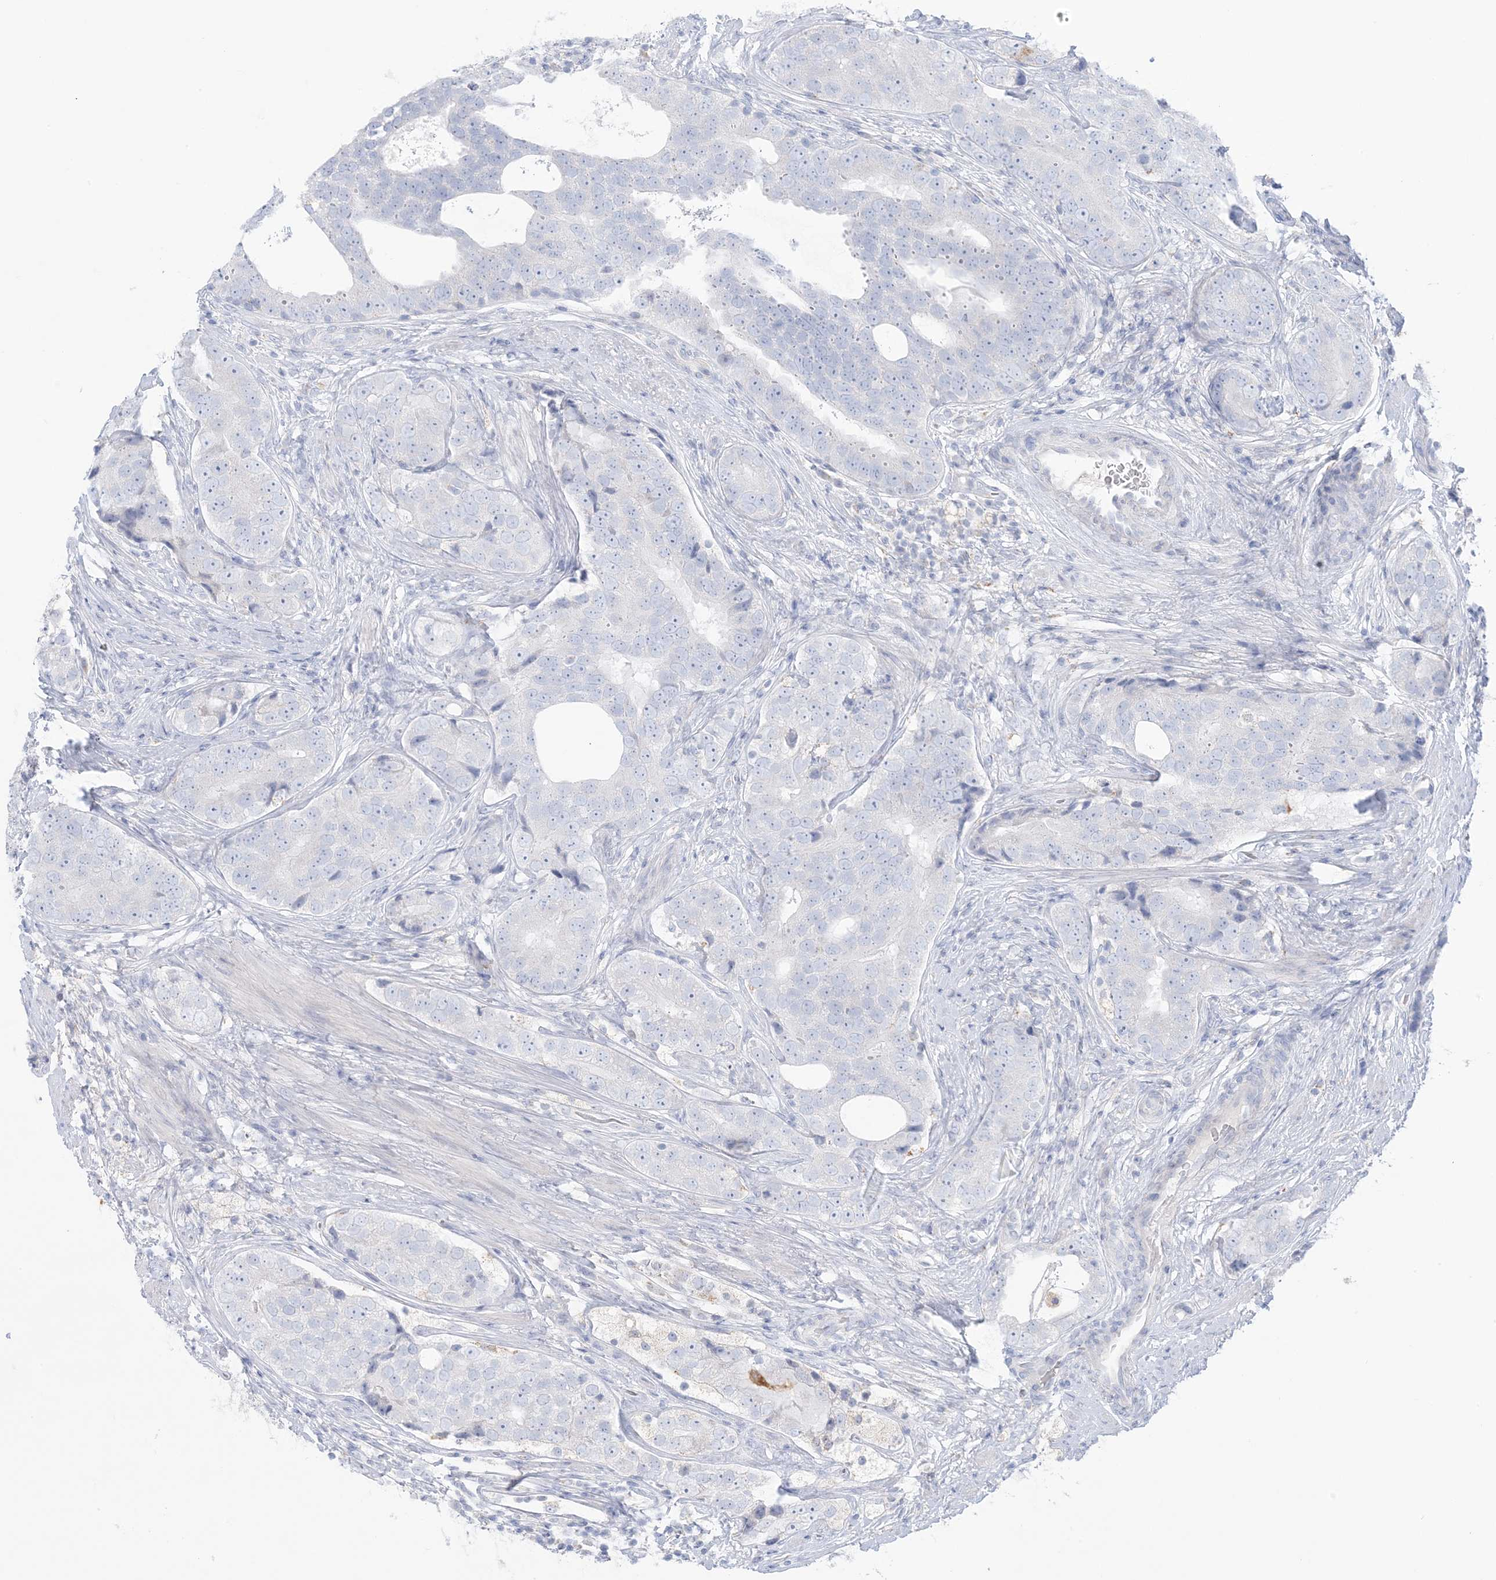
{"staining": {"intensity": "negative", "quantity": "none", "location": "none"}, "tissue": "prostate cancer", "cell_type": "Tumor cells", "image_type": "cancer", "snomed": [{"axis": "morphology", "description": "Adenocarcinoma, High grade"}, {"axis": "topography", "description": "Prostate"}], "caption": "Human prostate cancer (high-grade adenocarcinoma) stained for a protein using immunohistochemistry reveals no expression in tumor cells.", "gene": "KCTD6", "patient": {"sex": "male", "age": 56}}